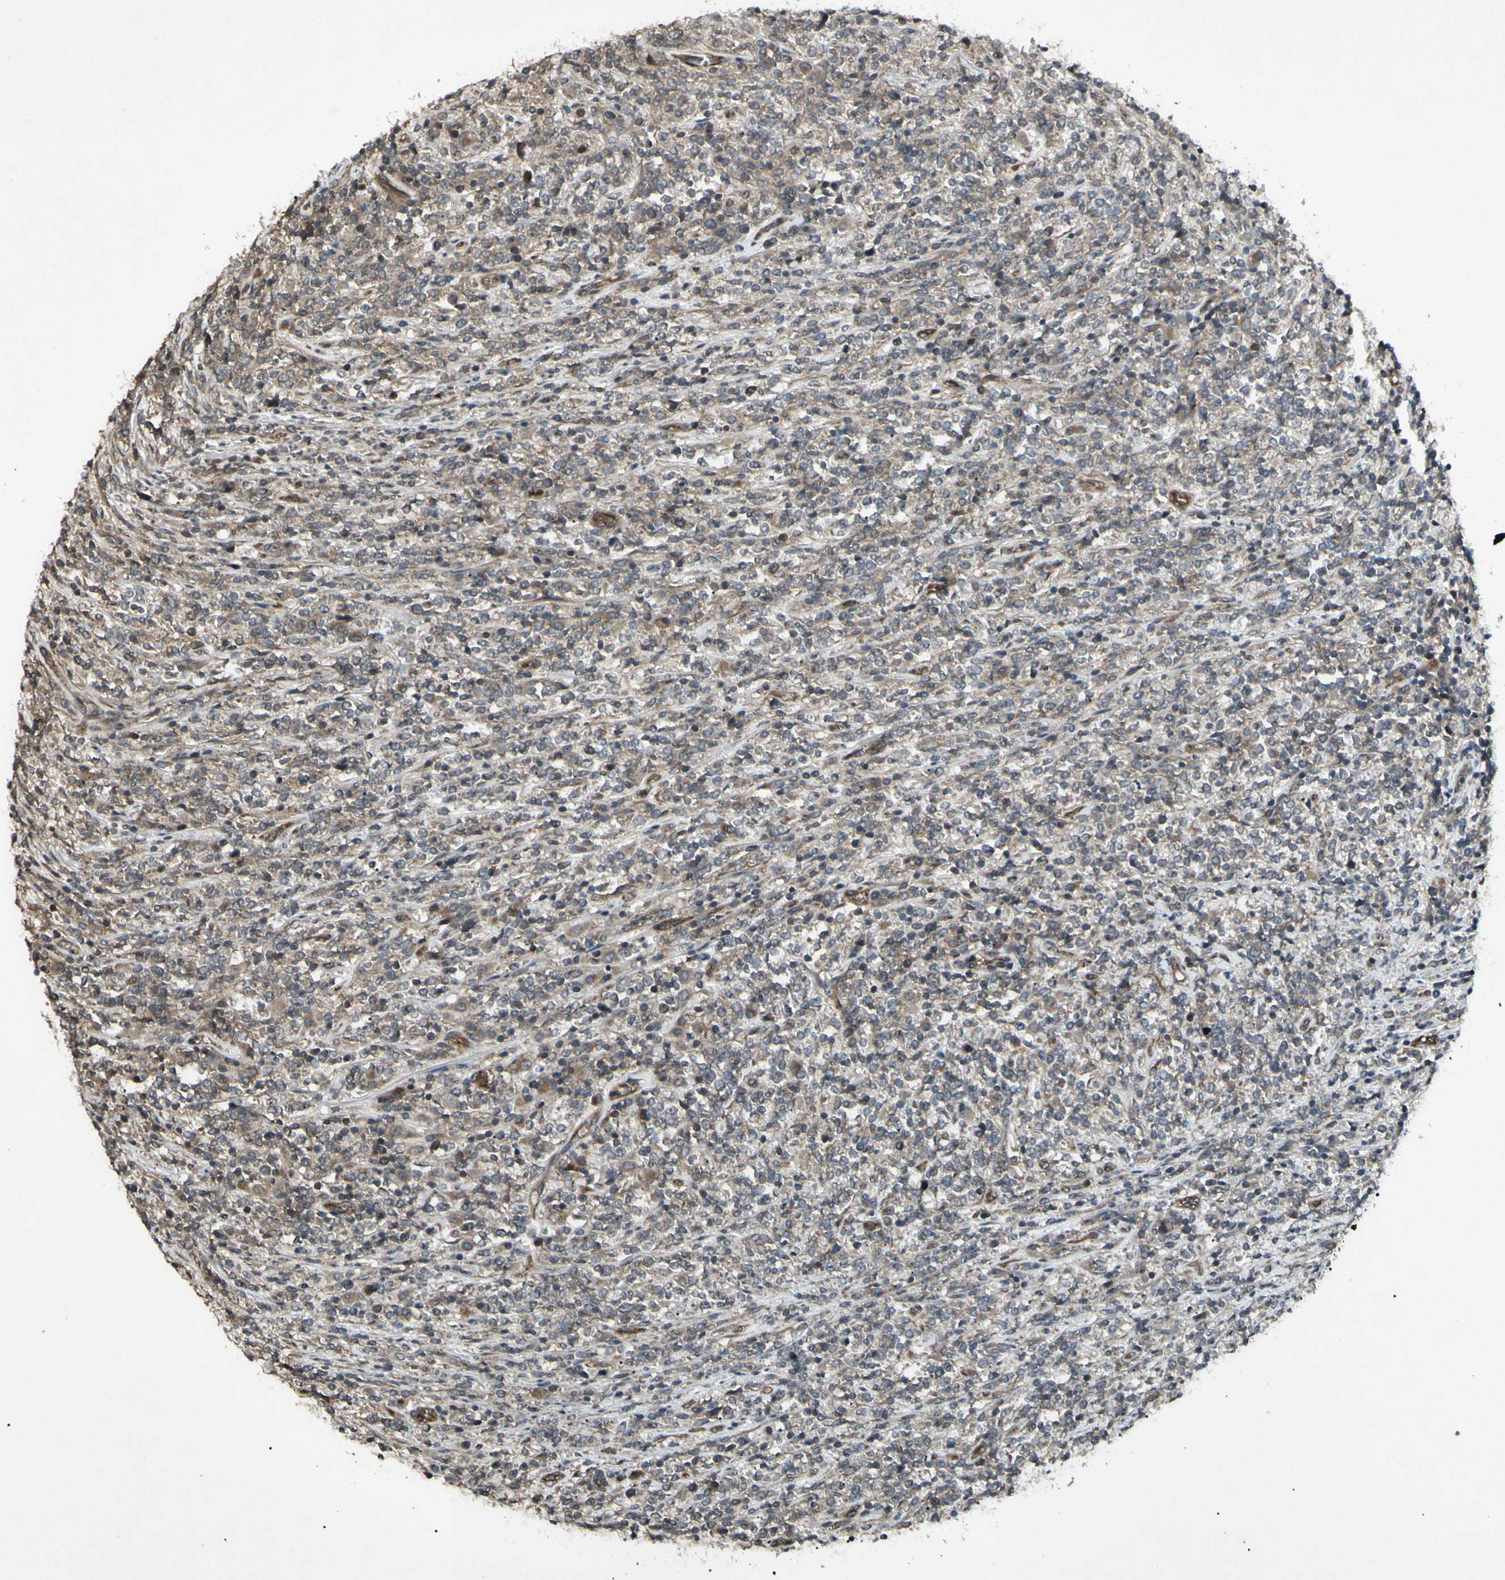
{"staining": {"intensity": "weak", "quantity": "25%-75%", "location": "cytoplasmic/membranous"}, "tissue": "lymphoma", "cell_type": "Tumor cells", "image_type": "cancer", "snomed": [{"axis": "morphology", "description": "Malignant lymphoma, non-Hodgkin's type, High grade"}, {"axis": "topography", "description": "Soft tissue"}], "caption": "Tumor cells reveal low levels of weak cytoplasmic/membranous staining in about 25%-75% of cells in malignant lymphoma, non-Hodgkin's type (high-grade). Ihc stains the protein of interest in brown and the nuclei are stained blue.", "gene": "JAG1", "patient": {"sex": "male", "age": 18}}